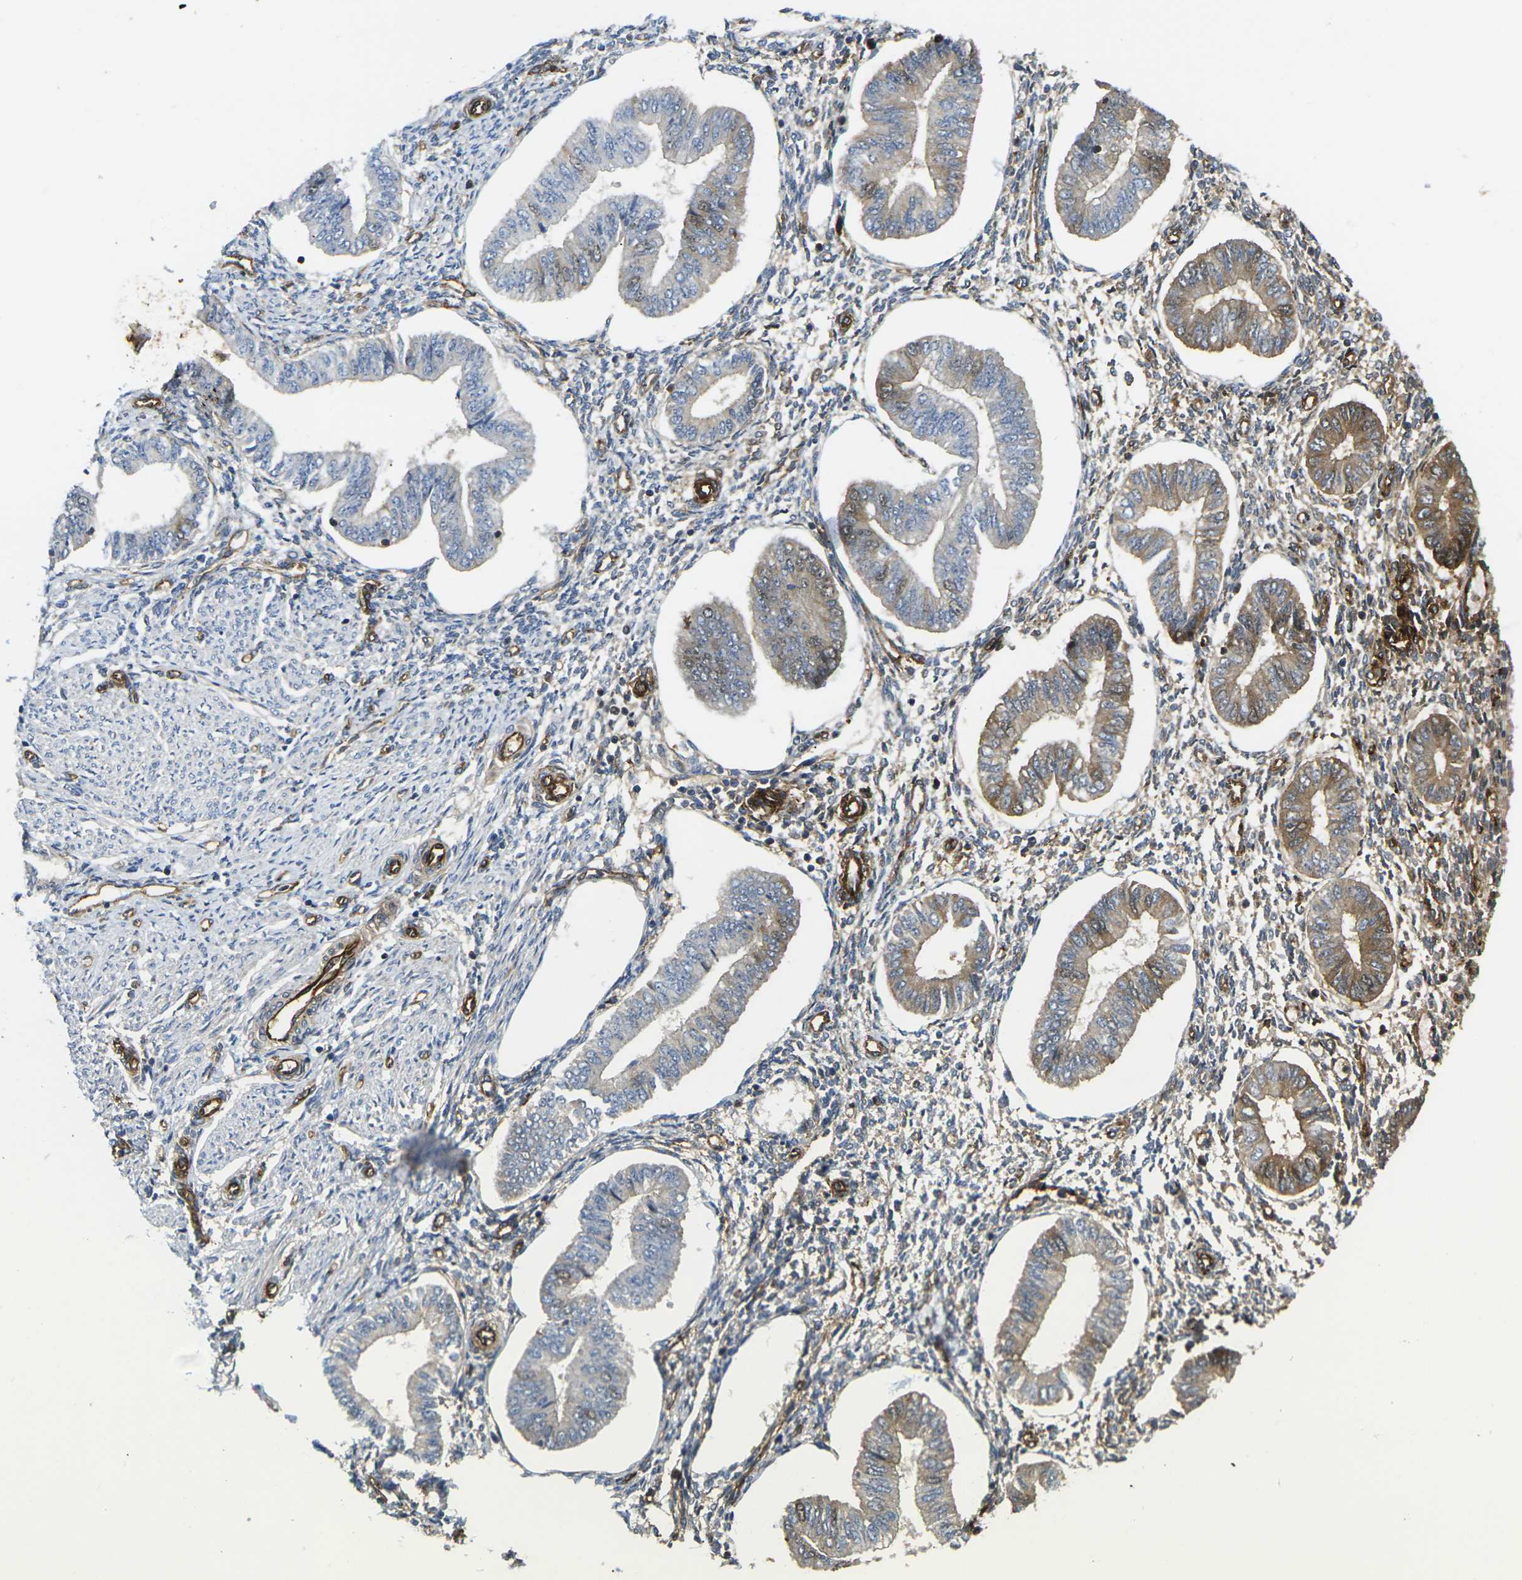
{"staining": {"intensity": "moderate", "quantity": "25%-75%", "location": "cytoplasmic/membranous"}, "tissue": "endometrium", "cell_type": "Cells in endometrial stroma", "image_type": "normal", "snomed": [{"axis": "morphology", "description": "Normal tissue, NOS"}, {"axis": "topography", "description": "Endometrium"}], "caption": "Brown immunohistochemical staining in unremarkable human endometrium displays moderate cytoplasmic/membranous expression in approximately 25%-75% of cells in endometrial stroma. Immunohistochemistry stains the protein of interest in brown and the nuclei are stained blue.", "gene": "ECE1", "patient": {"sex": "female", "age": 50}}